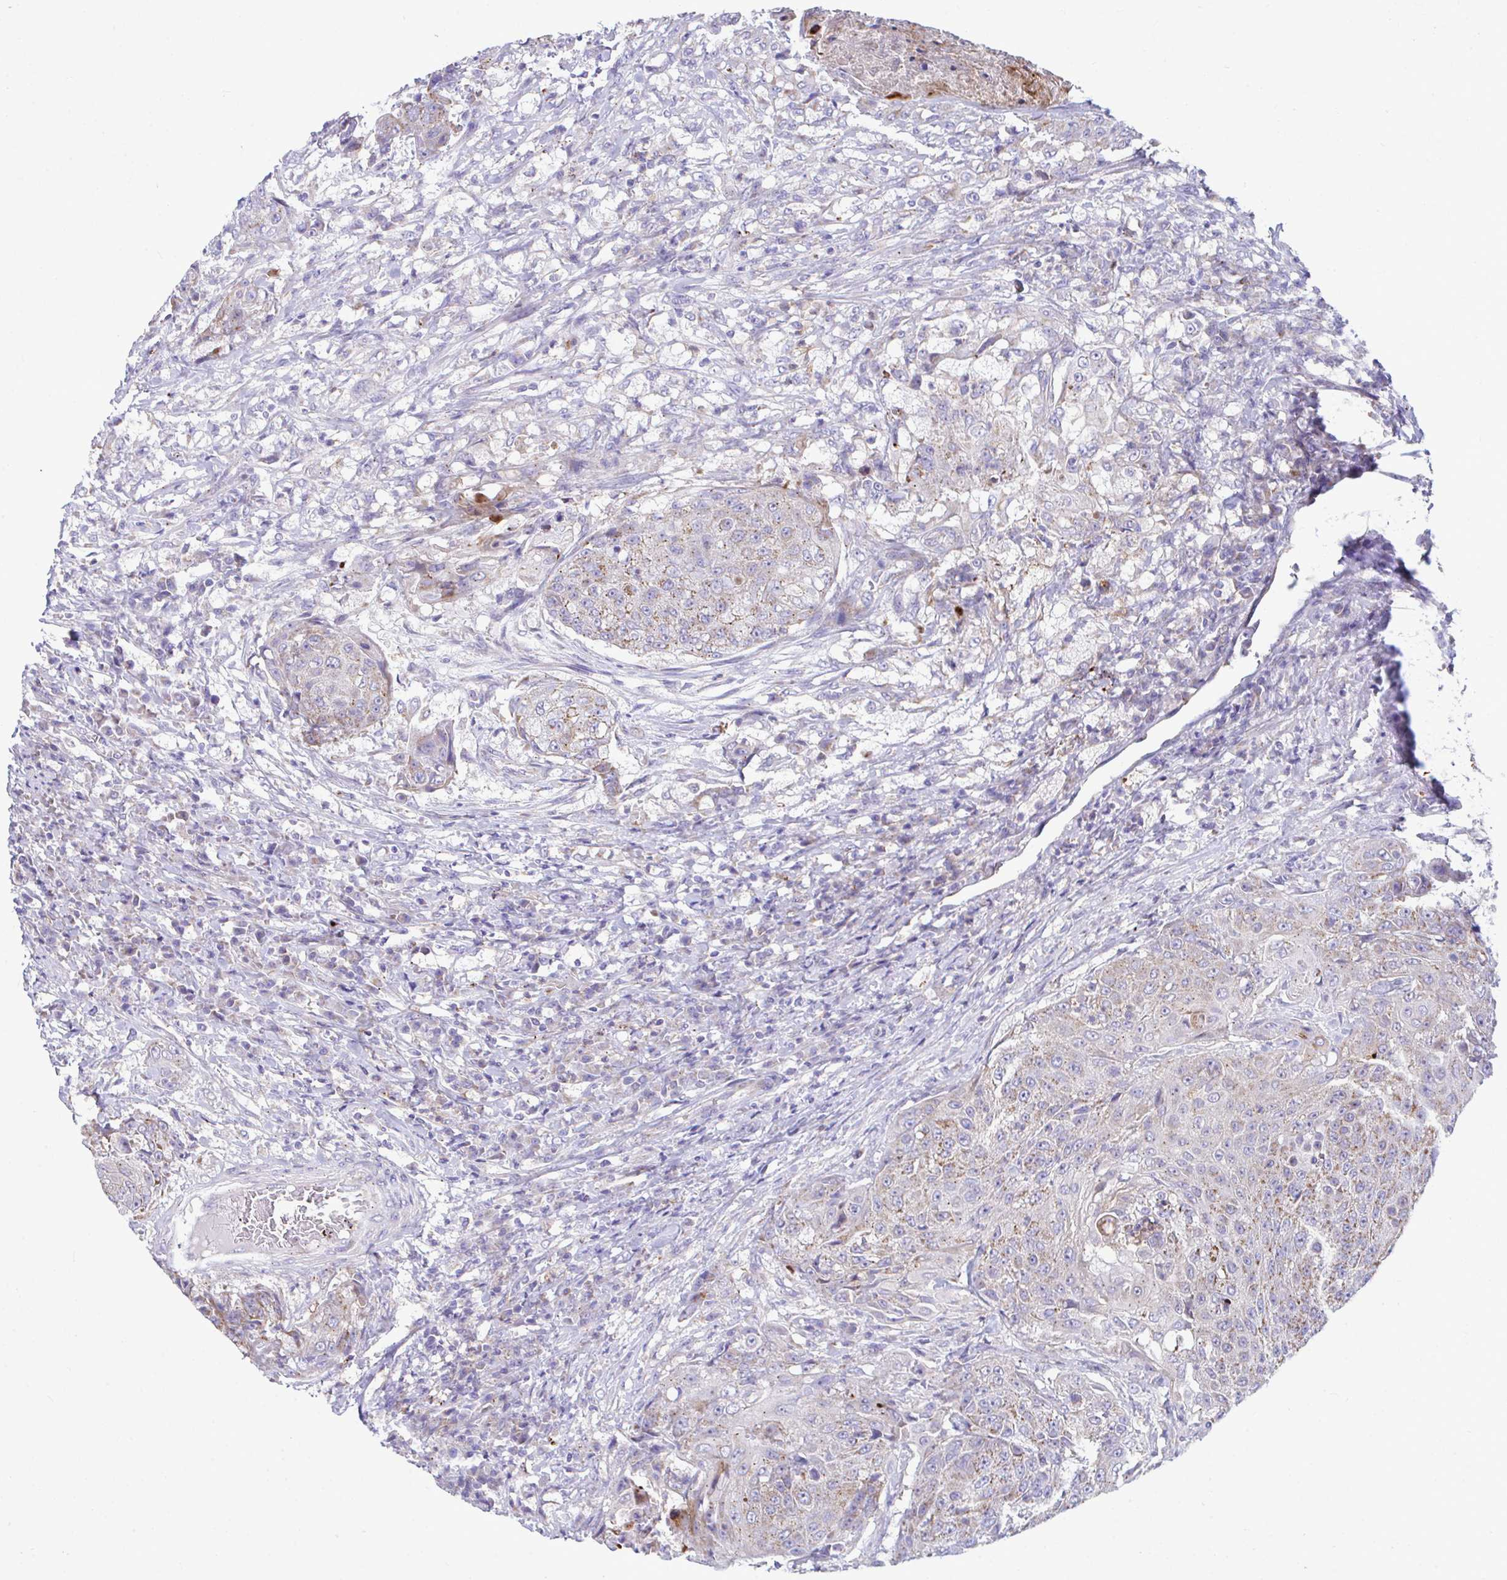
{"staining": {"intensity": "weak", "quantity": "25%-75%", "location": "cytoplasmic/membranous"}, "tissue": "urothelial cancer", "cell_type": "Tumor cells", "image_type": "cancer", "snomed": [{"axis": "morphology", "description": "Urothelial carcinoma, High grade"}, {"axis": "topography", "description": "Urinary bladder"}], "caption": "IHC staining of urothelial cancer, which displays low levels of weak cytoplasmic/membranous staining in approximately 25%-75% of tumor cells indicating weak cytoplasmic/membranous protein staining. The staining was performed using DAB (brown) for protein detection and nuclei were counterstained in hematoxylin (blue).", "gene": "MRPS16", "patient": {"sex": "female", "age": 63}}